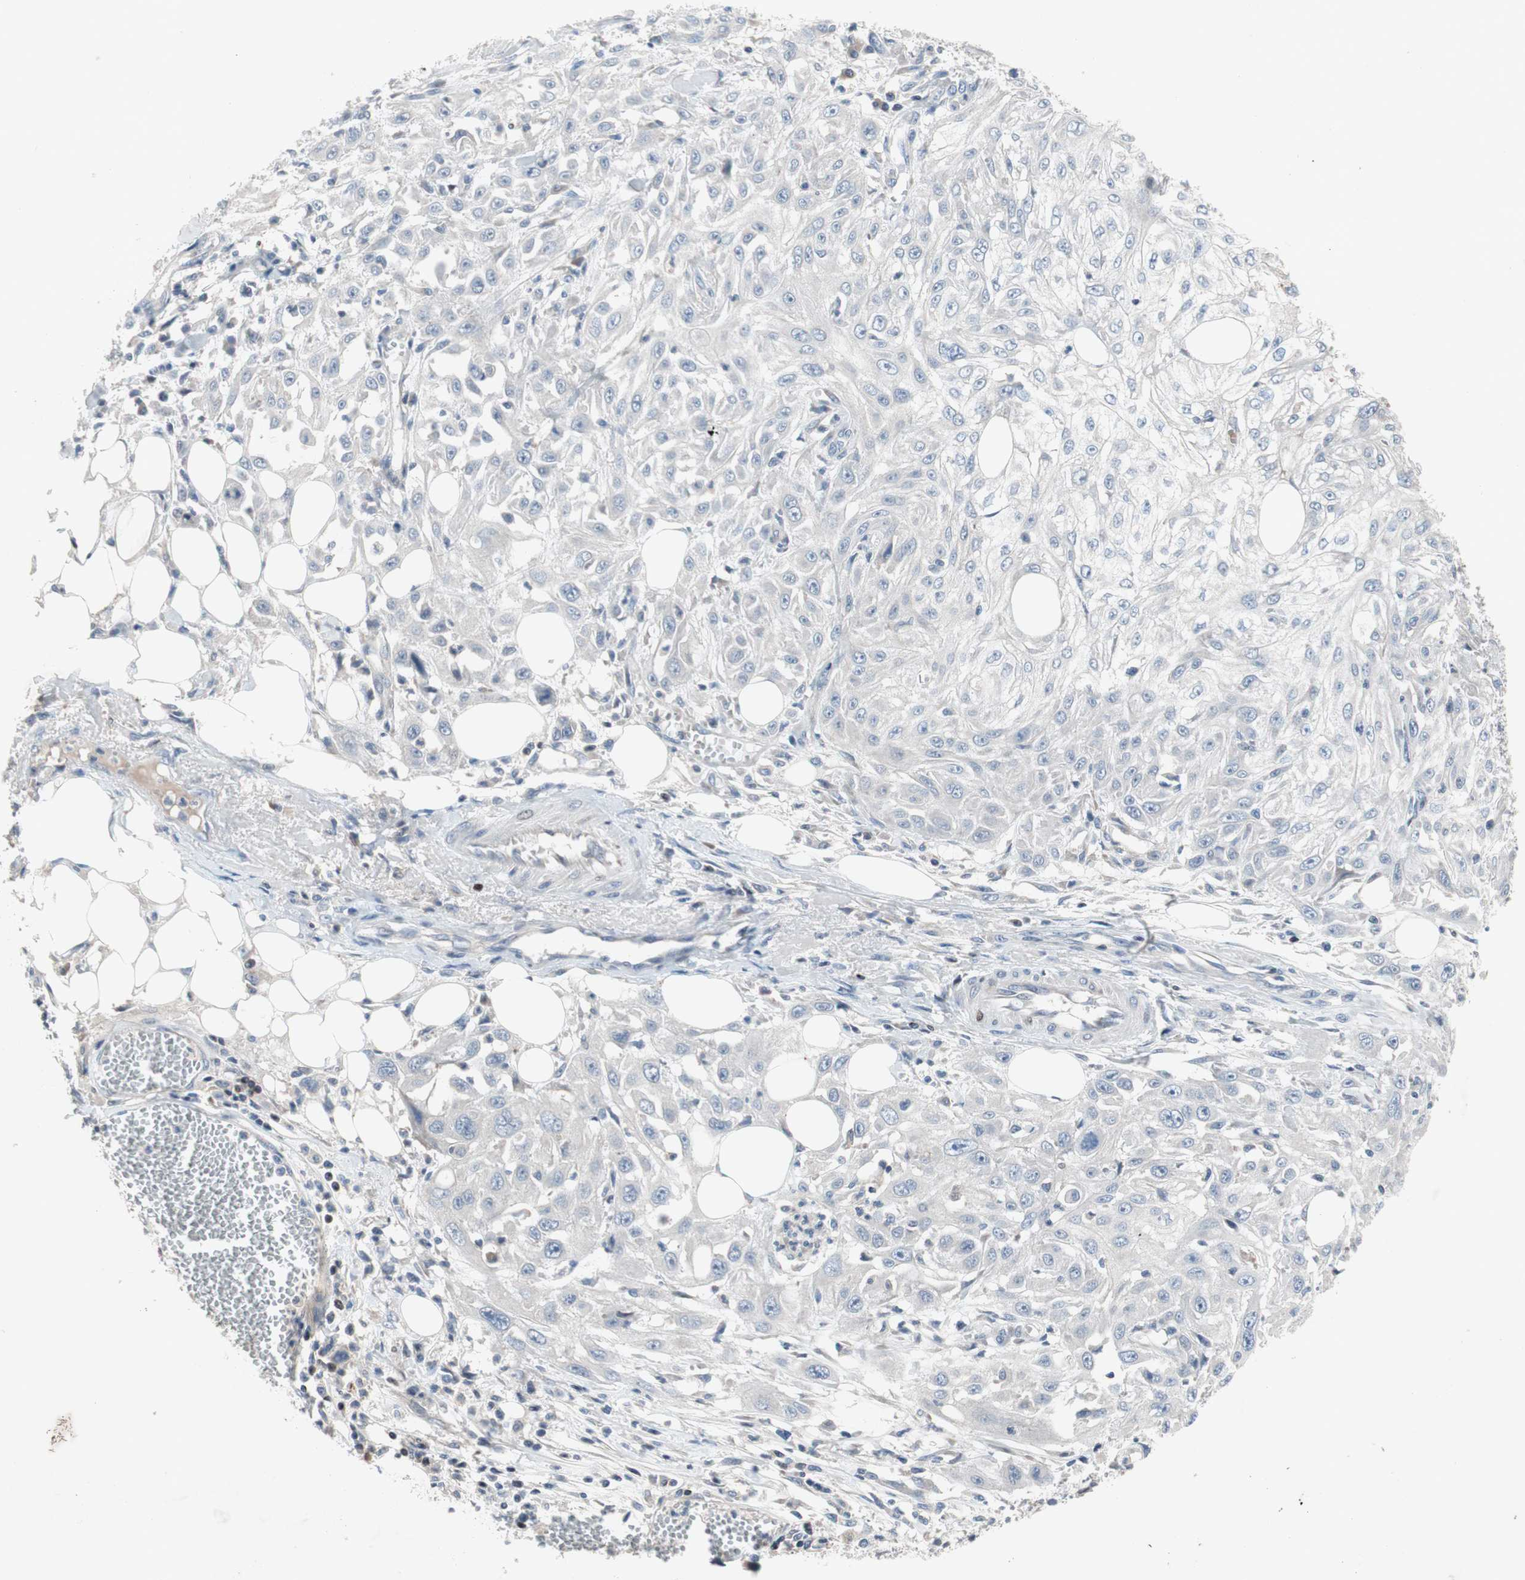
{"staining": {"intensity": "negative", "quantity": "none", "location": "none"}, "tissue": "skin cancer", "cell_type": "Tumor cells", "image_type": "cancer", "snomed": [{"axis": "morphology", "description": "Squamous cell carcinoma, NOS"}, {"axis": "topography", "description": "Skin"}], "caption": "Skin squamous cell carcinoma was stained to show a protein in brown. There is no significant staining in tumor cells.", "gene": "MUTYH", "patient": {"sex": "male", "age": 75}}